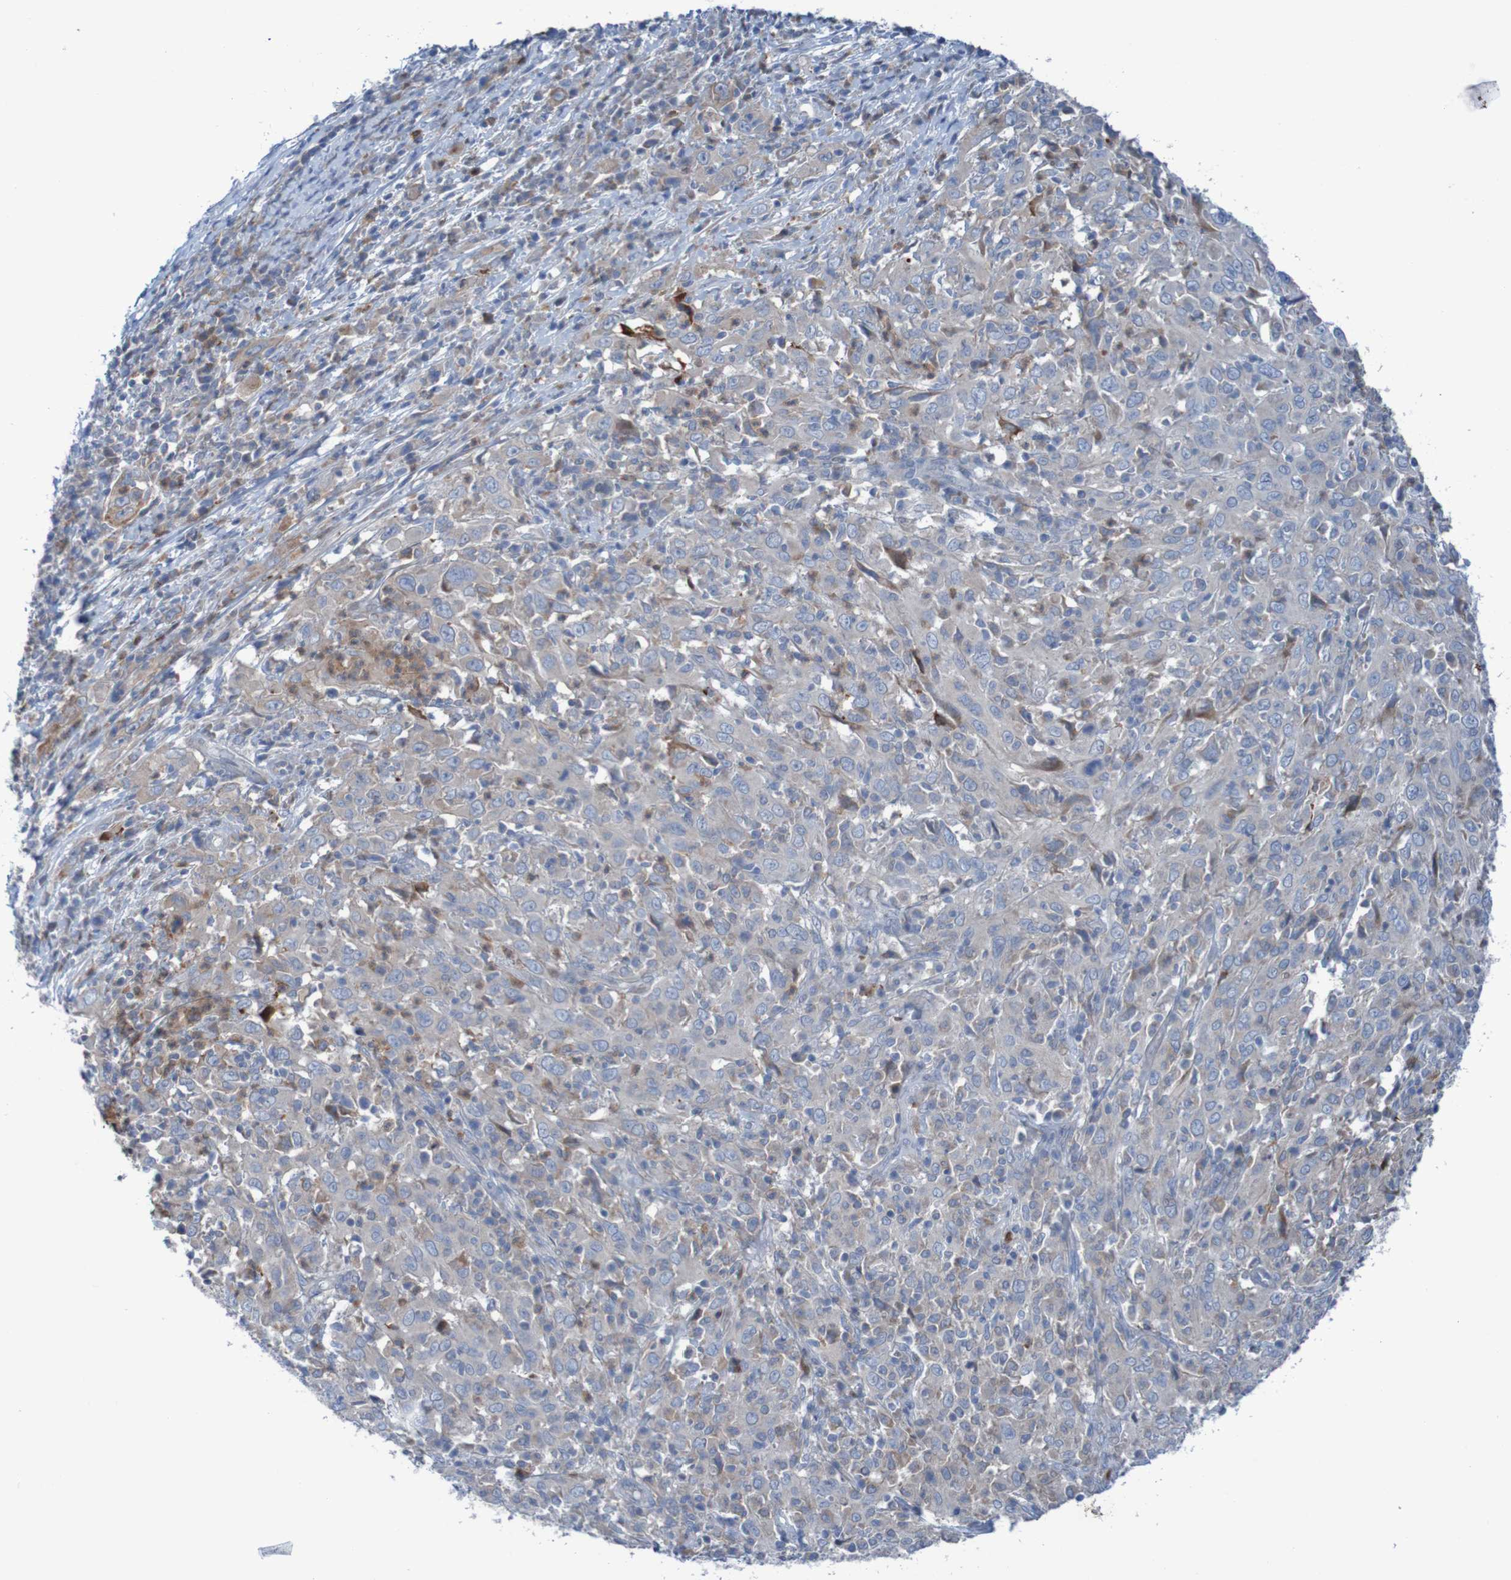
{"staining": {"intensity": "weak", "quantity": "25%-75%", "location": "cytoplasmic/membranous"}, "tissue": "cervical cancer", "cell_type": "Tumor cells", "image_type": "cancer", "snomed": [{"axis": "morphology", "description": "Squamous cell carcinoma, NOS"}, {"axis": "topography", "description": "Cervix"}], "caption": "Tumor cells reveal low levels of weak cytoplasmic/membranous staining in approximately 25%-75% of cells in human cervical squamous cell carcinoma.", "gene": "ANGPT4", "patient": {"sex": "female", "age": 46}}